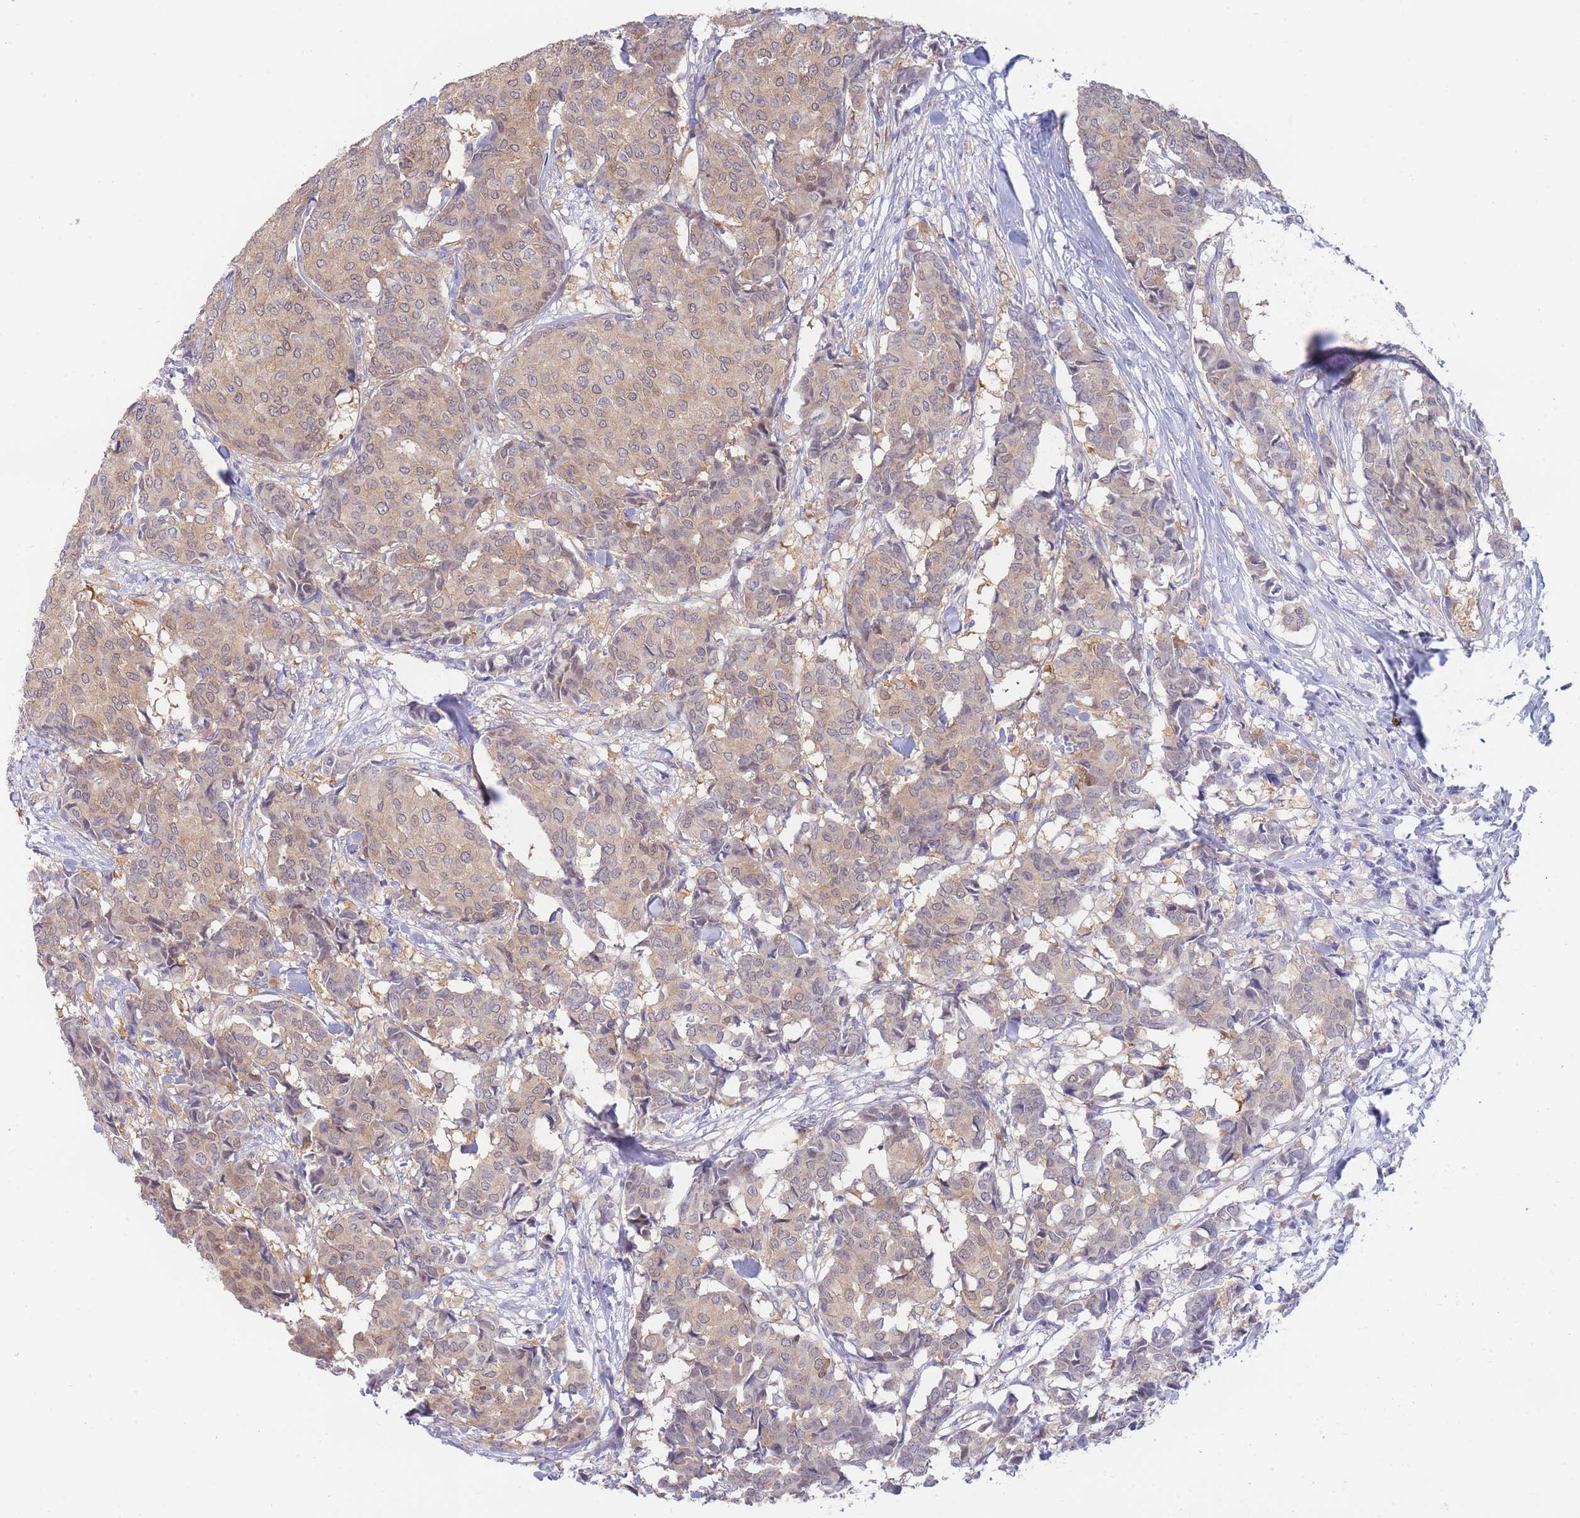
{"staining": {"intensity": "moderate", "quantity": ">75%", "location": "cytoplasmic/membranous"}, "tissue": "breast cancer", "cell_type": "Tumor cells", "image_type": "cancer", "snomed": [{"axis": "morphology", "description": "Duct carcinoma"}, {"axis": "topography", "description": "Breast"}], "caption": "DAB (3,3'-diaminobenzidine) immunohistochemical staining of breast cancer (invasive ductal carcinoma) exhibits moderate cytoplasmic/membranous protein expression in approximately >75% of tumor cells.", "gene": "SUGT1", "patient": {"sex": "female", "age": 75}}